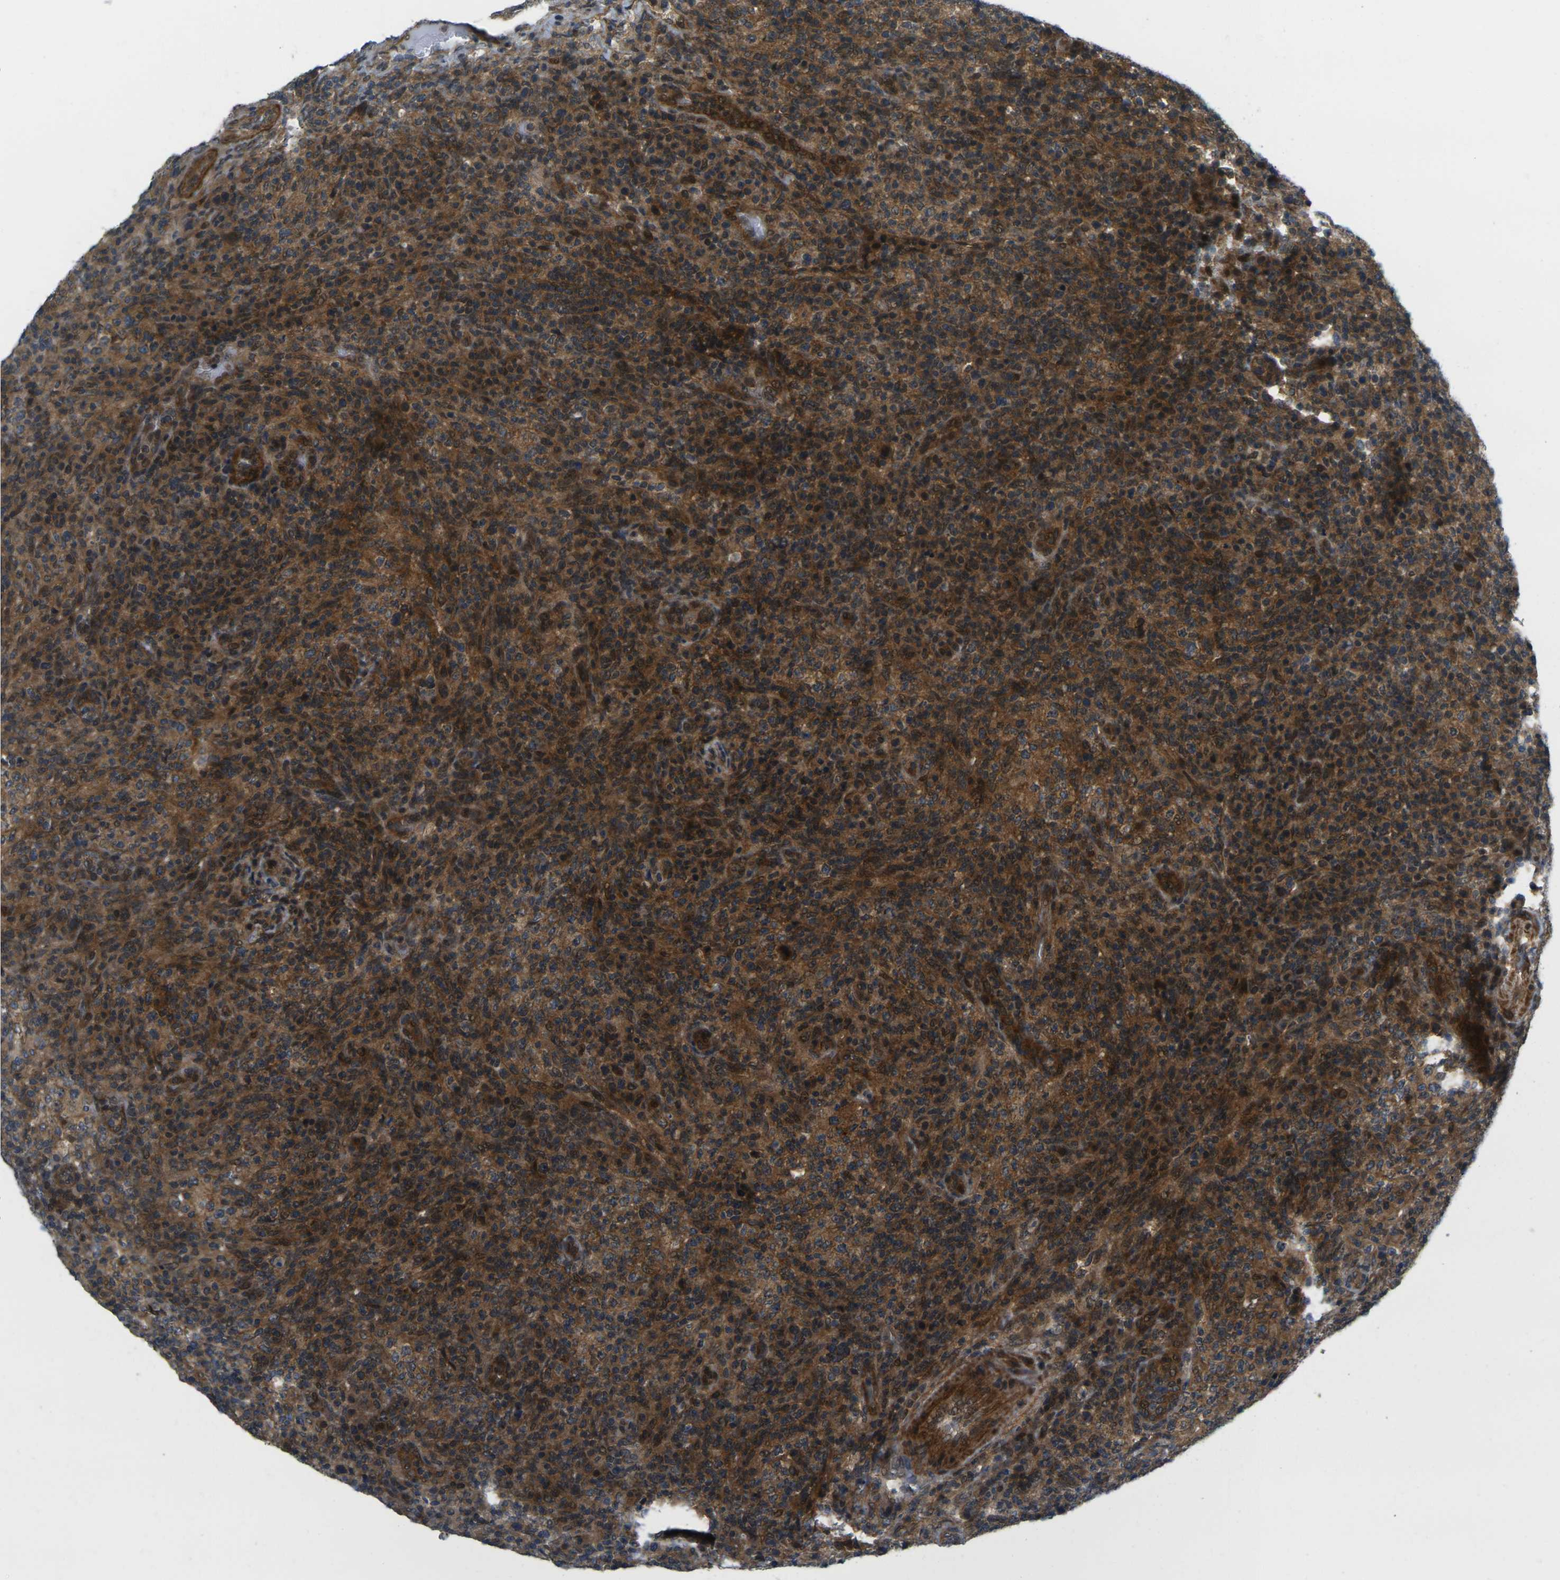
{"staining": {"intensity": "strong", "quantity": ">75%", "location": "cytoplasmic/membranous"}, "tissue": "lymphoma", "cell_type": "Tumor cells", "image_type": "cancer", "snomed": [{"axis": "morphology", "description": "Malignant lymphoma, non-Hodgkin's type, High grade"}, {"axis": "topography", "description": "Lymph node"}], "caption": "DAB (3,3'-diaminobenzidine) immunohistochemical staining of lymphoma shows strong cytoplasmic/membranous protein staining in about >75% of tumor cells. Ihc stains the protein in brown and the nuclei are stained blue.", "gene": "KCTD10", "patient": {"sex": "female", "age": 76}}